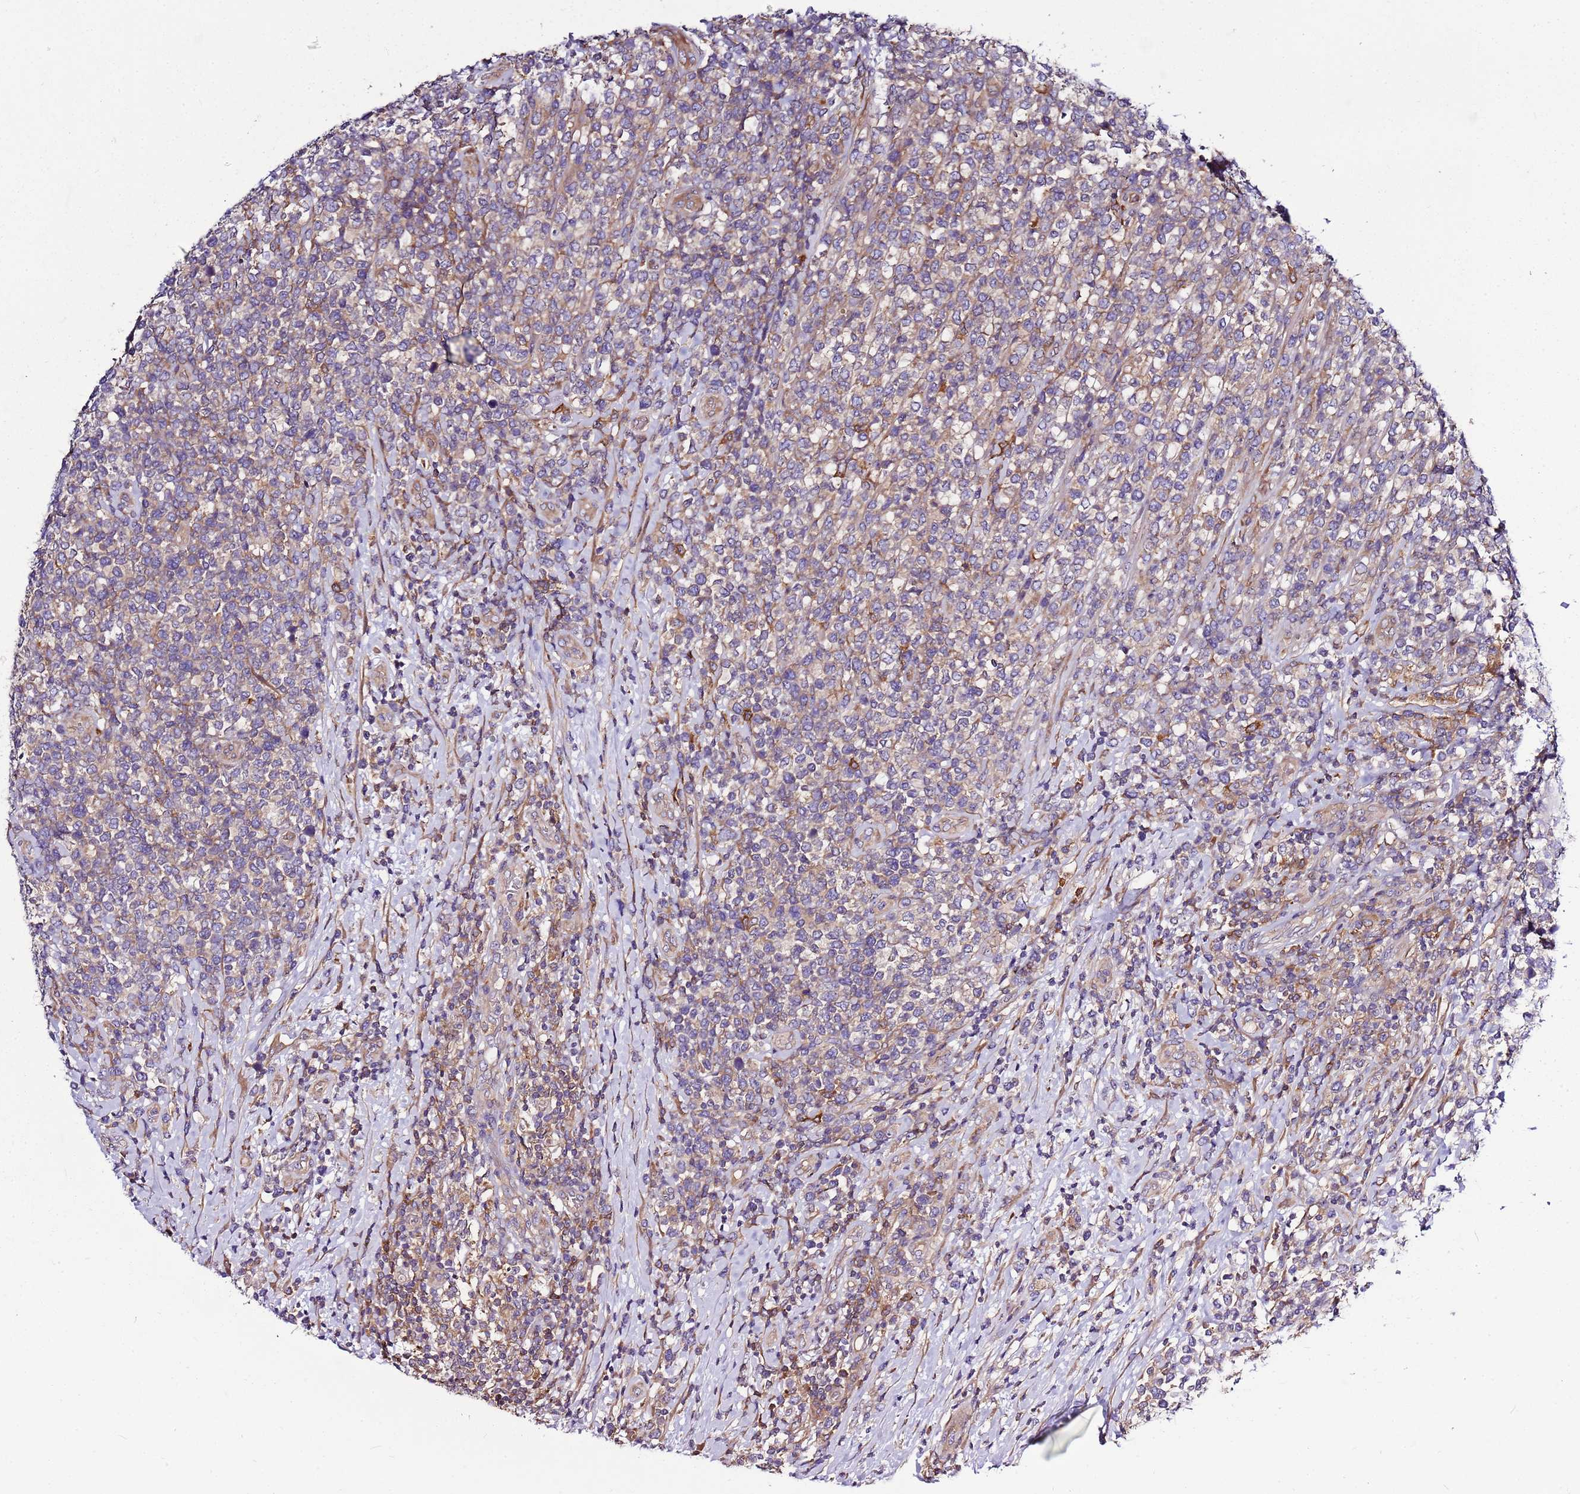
{"staining": {"intensity": "weak", "quantity": "25%-75%", "location": "cytoplasmic/membranous"}, "tissue": "lymphoma", "cell_type": "Tumor cells", "image_type": "cancer", "snomed": [{"axis": "morphology", "description": "Malignant lymphoma, non-Hodgkin's type, High grade"}, {"axis": "topography", "description": "Soft tissue"}], "caption": "Weak cytoplasmic/membranous expression for a protein is appreciated in approximately 25%-75% of tumor cells of lymphoma using IHC.", "gene": "ATXN2L", "patient": {"sex": "female", "age": 56}}